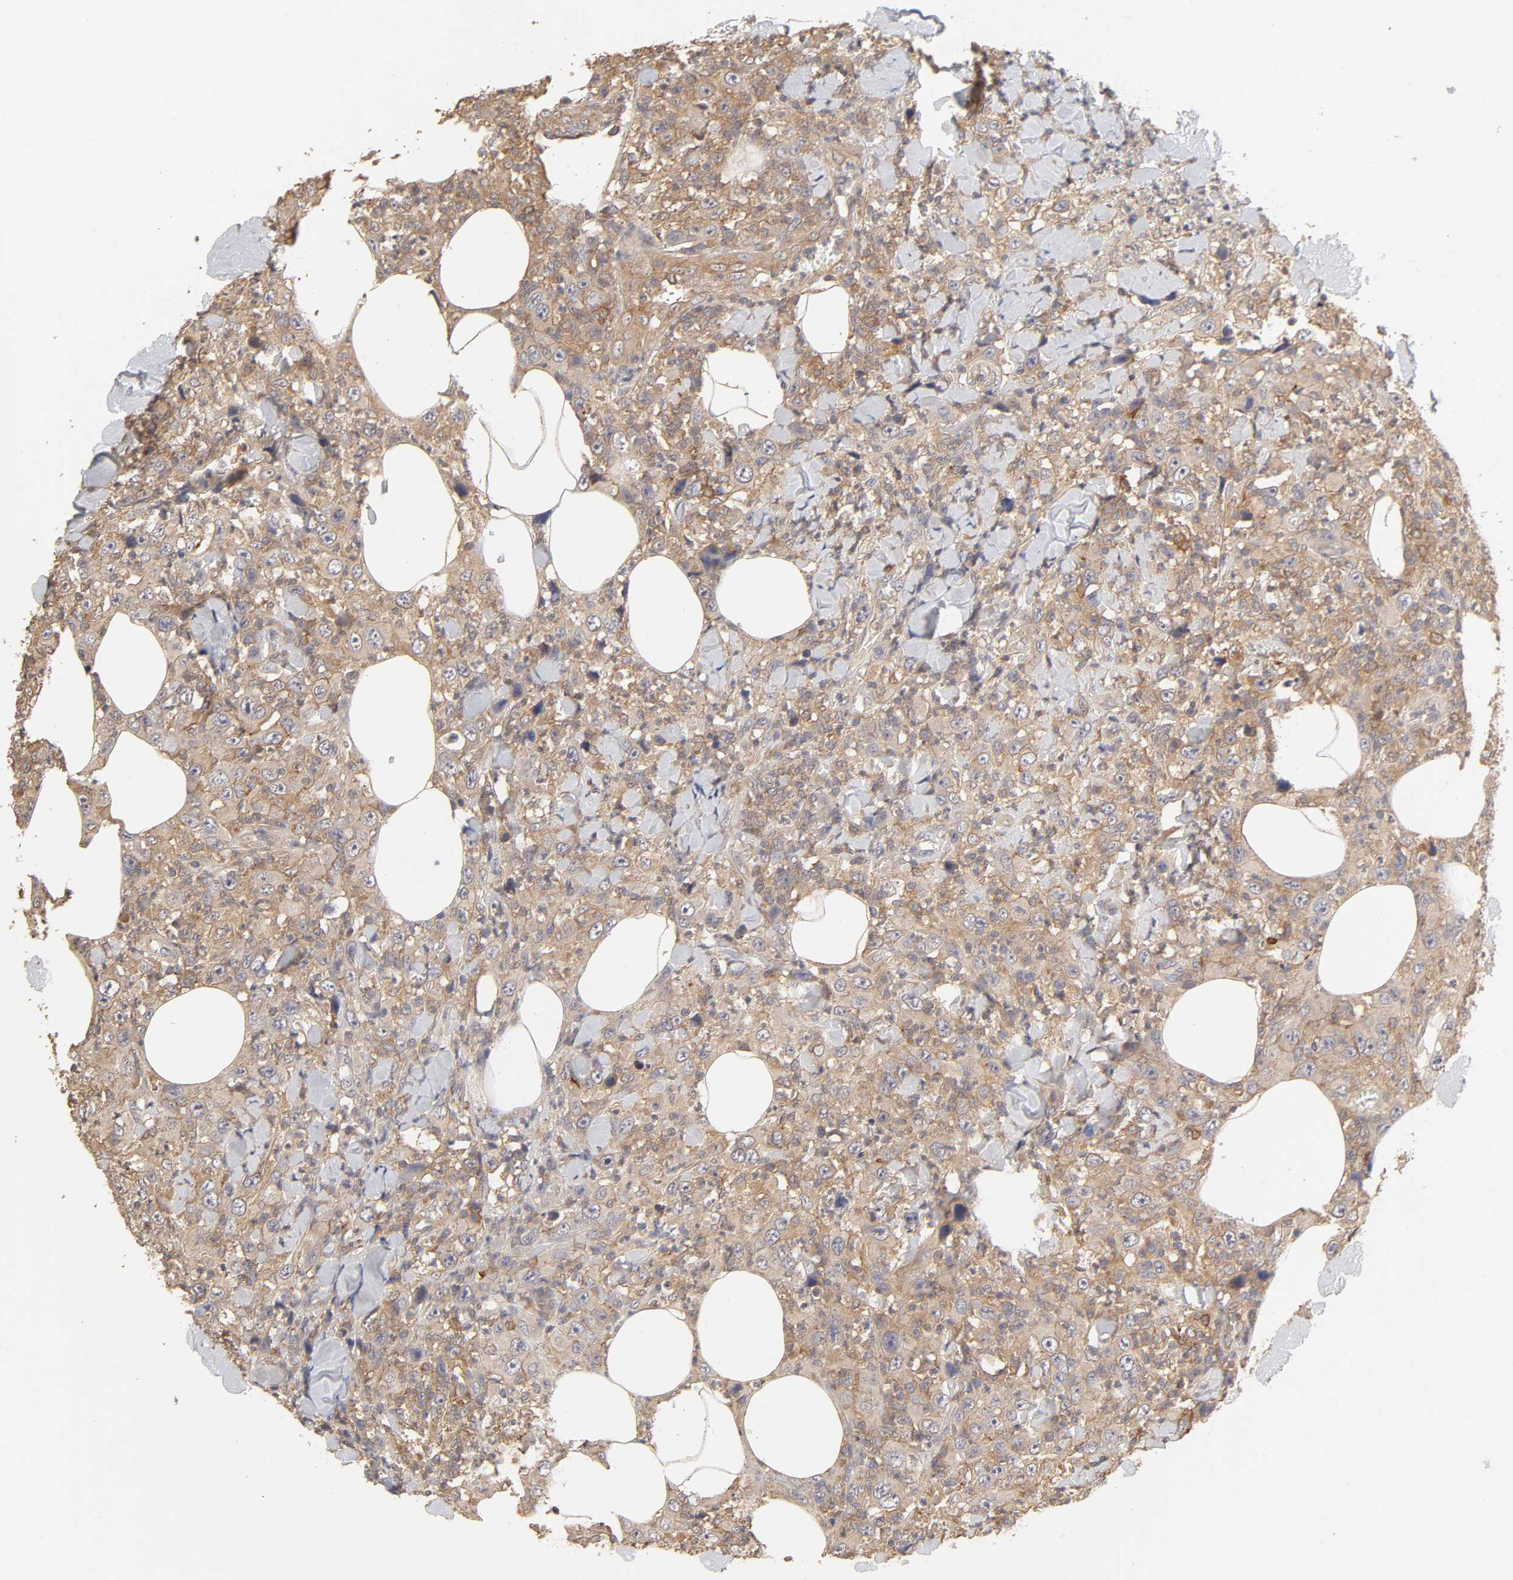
{"staining": {"intensity": "moderate", "quantity": "25%-75%", "location": "cytoplasmic/membranous"}, "tissue": "thyroid cancer", "cell_type": "Tumor cells", "image_type": "cancer", "snomed": [{"axis": "morphology", "description": "Carcinoma, NOS"}, {"axis": "topography", "description": "Thyroid gland"}], "caption": "Immunohistochemical staining of human thyroid carcinoma reveals moderate cytoplasmic/membranous protein positivity in approximately 25%-75% of tumor cells.", "gene": "AP1G2", "patient": {"sex": "female", "age": 77}}